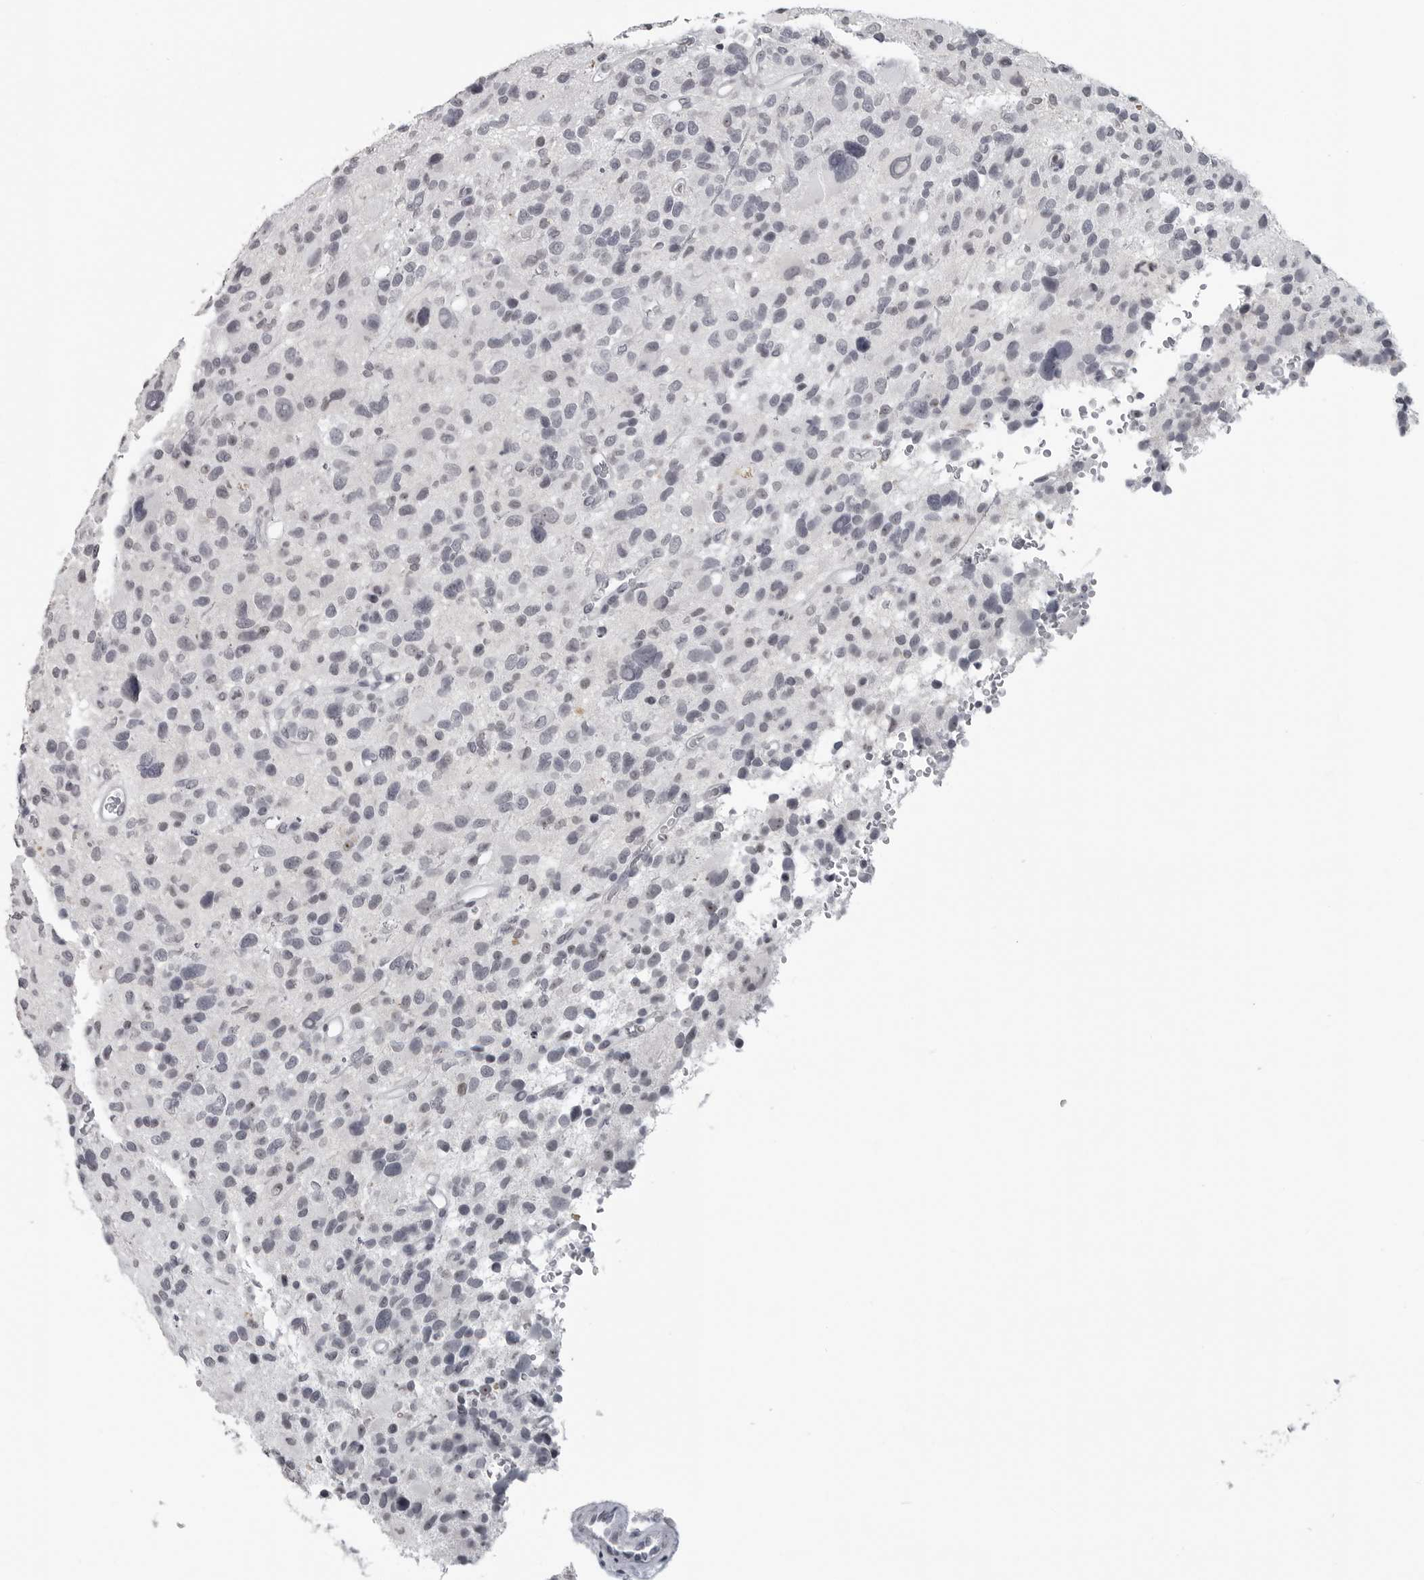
{"staining": {"intensity": "negative", "quantity": "none", "location": "none"}, "tissue": "glioma", "cell_type": "Tumor cells", "image_type": "cancer", "snomed": [{"axis": "morphology", "description": "Glioma, malignant, High grade"}, {"axis": "topography", "description": "Brain"}], "caption": "Tumor cells are negative for protein expression in human glioma.", "gene": "DDX54", "patient": {"sex": "male", "age": 48}}